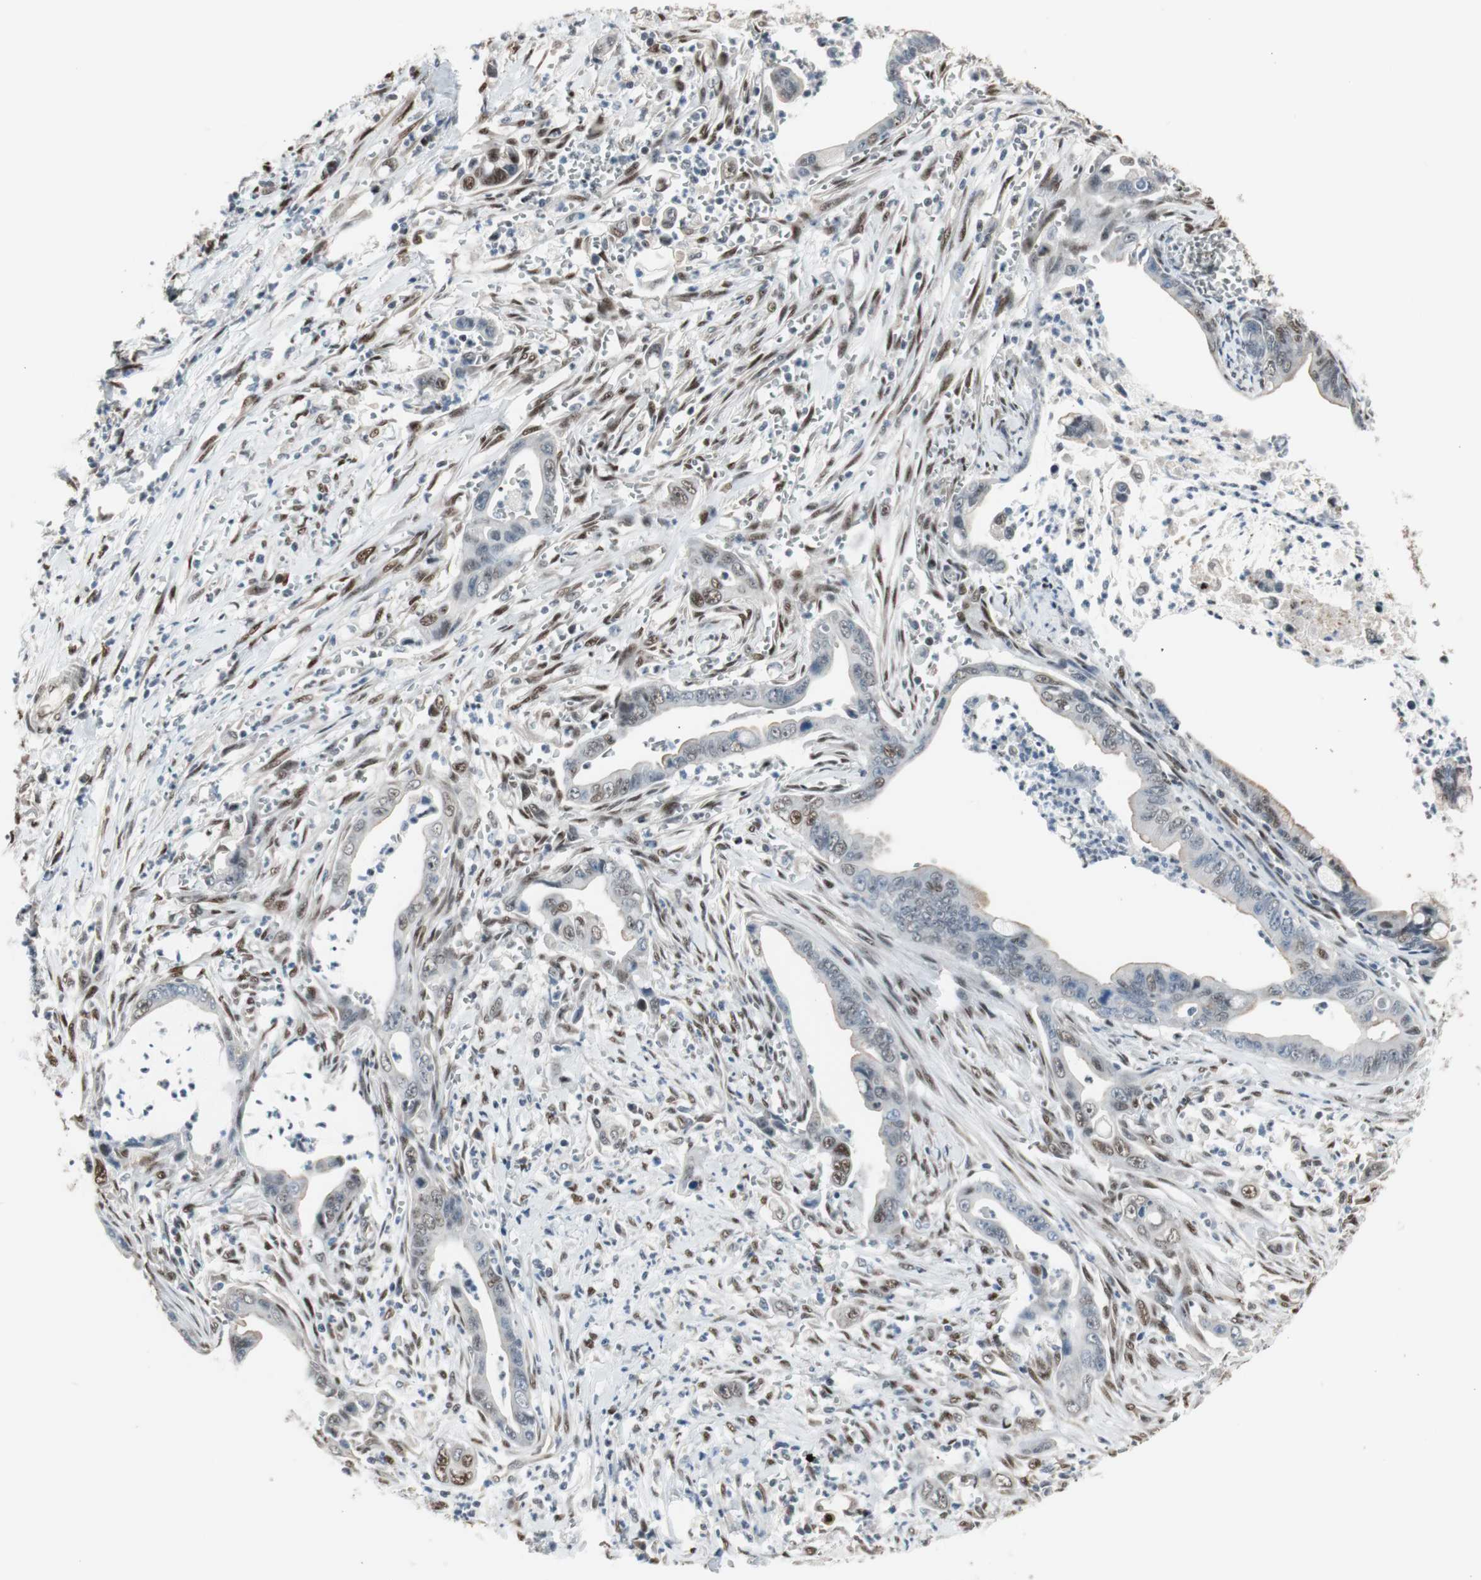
{"staining": {"intensity": "moderate", "quantity": "<25%", "location": "nuclear"}, "tissue": "pancreatic cancer", "cell_type": "Tumor cells", "image_type": "cancer", "snomed": [{"axis": "morphology", "description": "Adenocarcinoma, NOS"}, {"axis": "topography", "description": "Pancreas"}], "caption": "Moderate nuclear staining for a protein is appreciated in about <25% of tumor cells of pancreatic cancer (adenocarcinoma) using IHC.", "gene": "PML", "patient": {"sex": "male", "age": 59}}